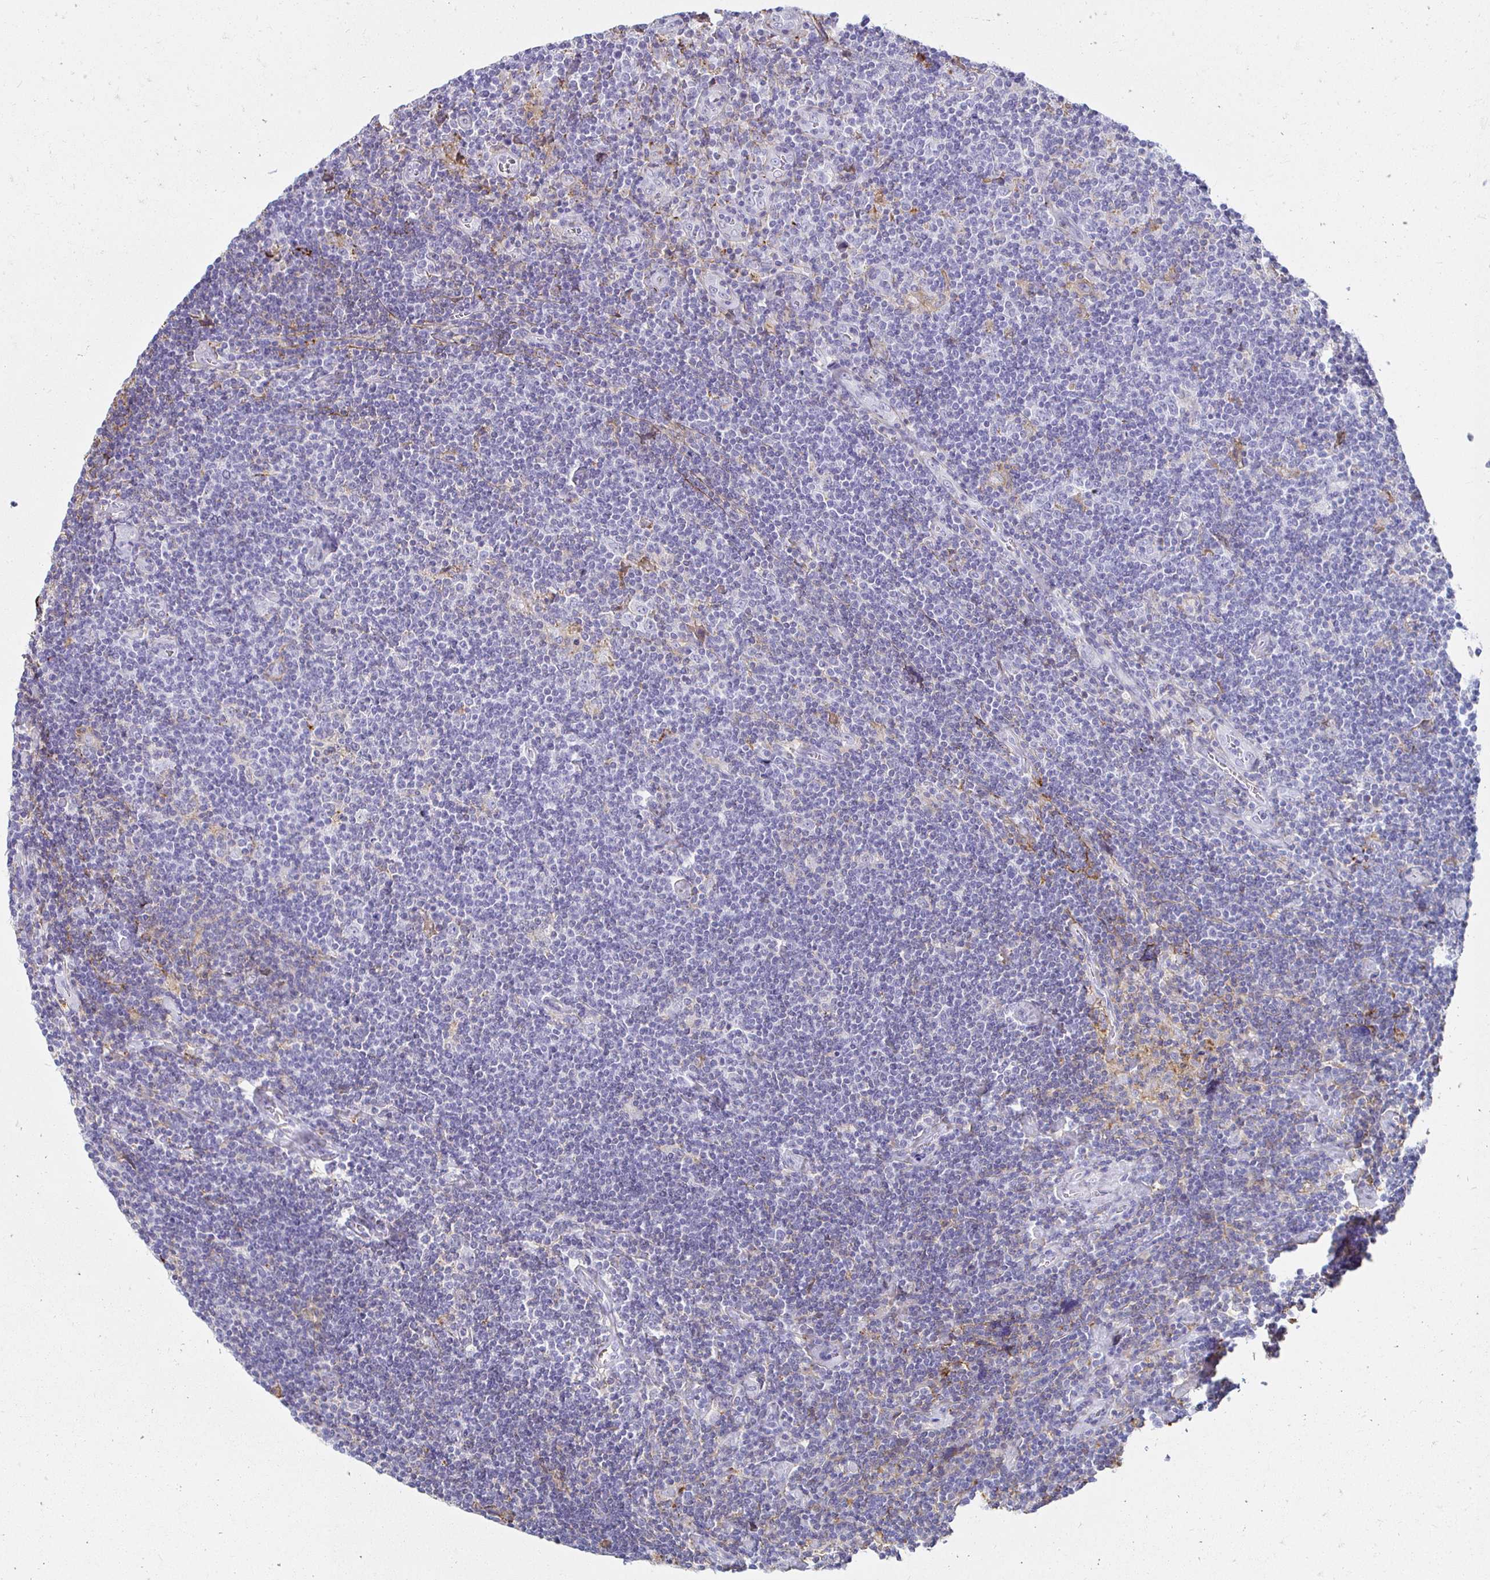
{"staining": {"intensity": "negative", "quantity": "none", "location": "none"}, "tissue": "lymphoma", "cell_type": "Tumor cells", "image_type": "cancer", "snomed": [{"axis": "morphology", "description": "Hodgkin's disease, NOS"}, {"axis": "topography", "description": "Lymph node"}], "caption": "The image shows no staining of tumor cells in Hodgkin's disease.", "gene": "TAS1R3", "patient": {"sex": "male", "age": 40}}